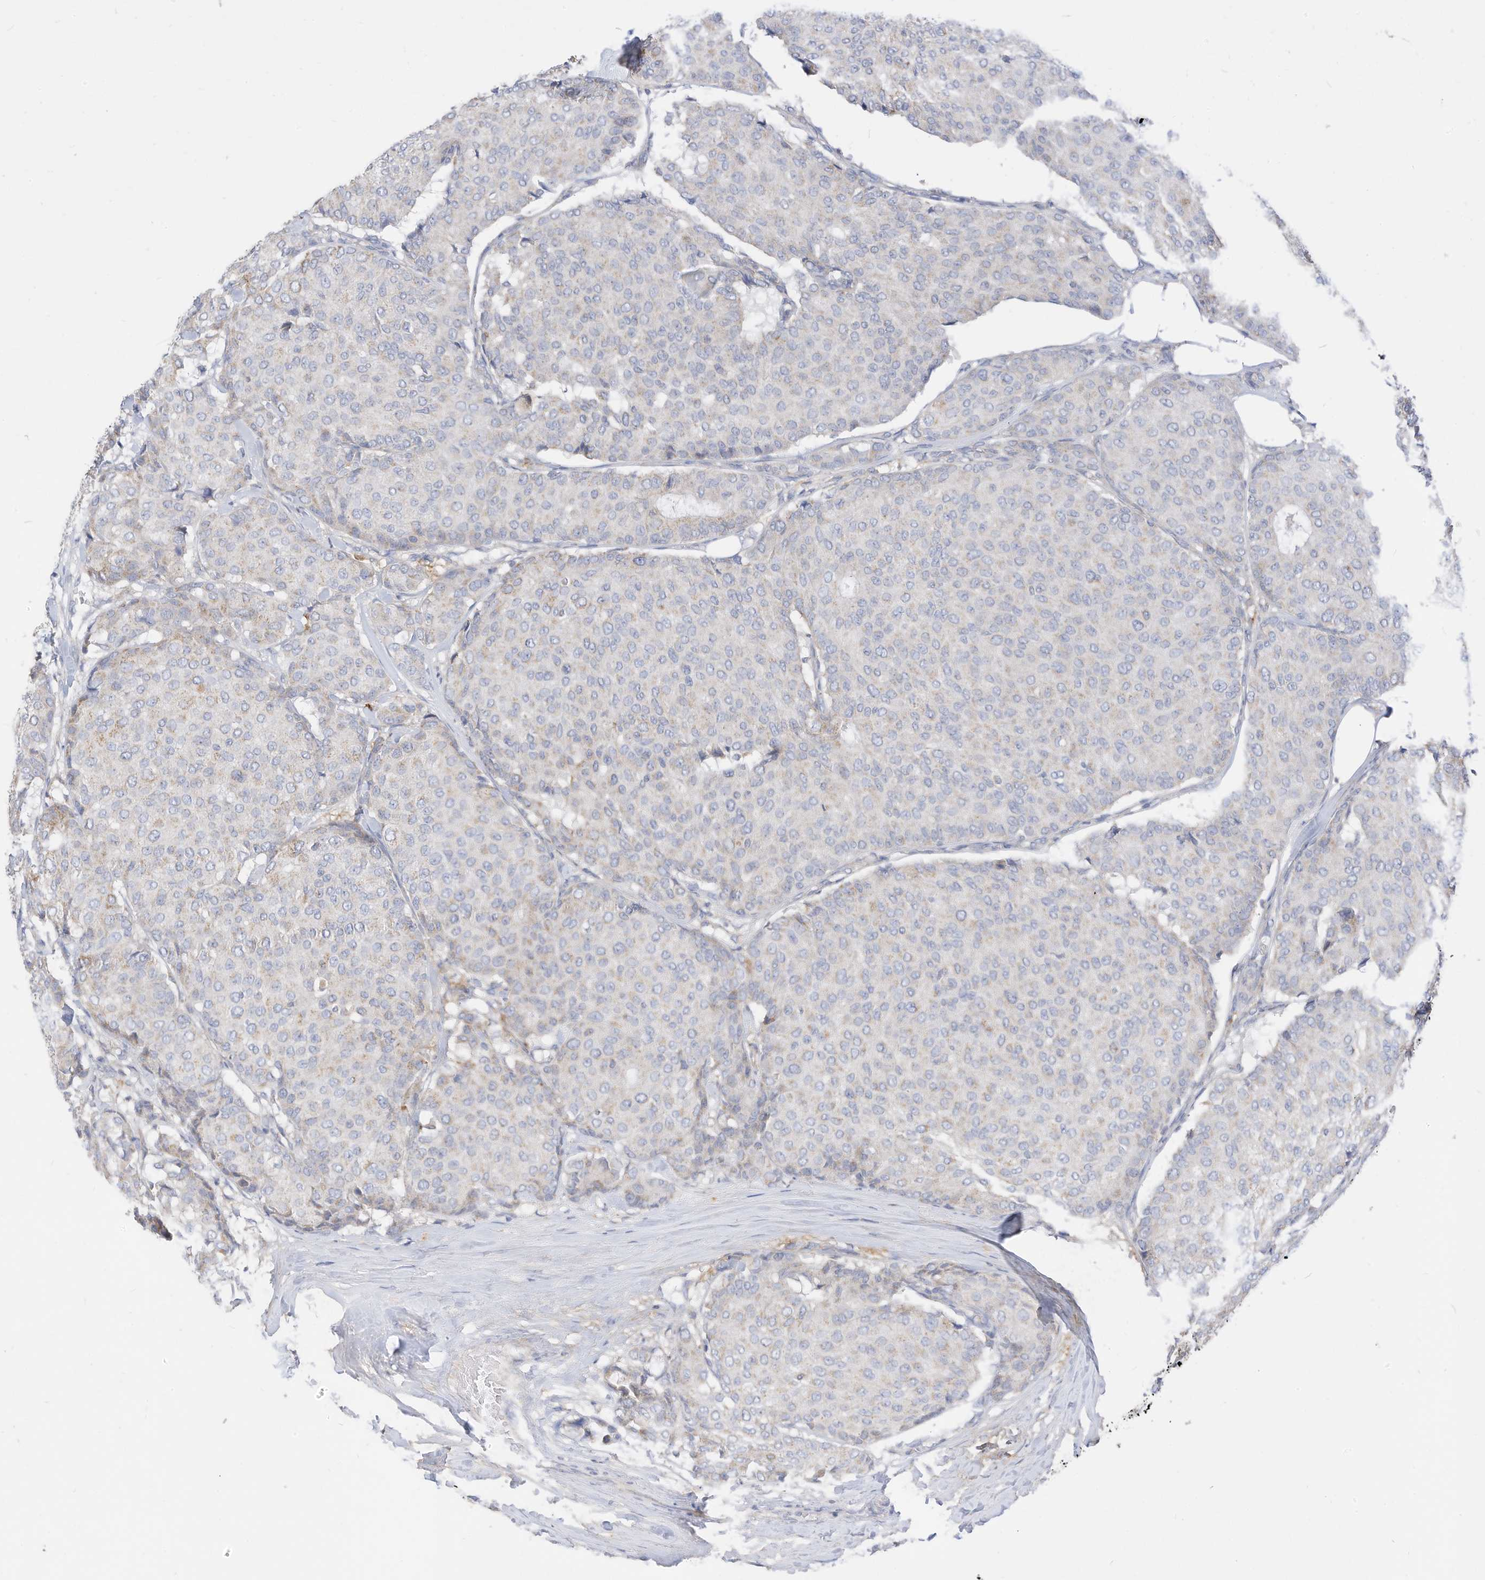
{"staining": {"intensity": "negative", "quantity": "none", "location": "none"}, "tissue": "breast cancer", "cell_type": "Tumor cells", "image_type": "cancer", "snomed": [{"axis": "morphology", "description": "Duct carcinoma"}, {"axis": "topography", "description": "Breast"}], "caption": "Protein analysis of breast cancer shows no significant positivity in tumor cells.", "gene": "RHOH", "patient": {"sex": "female", "age": 75}}